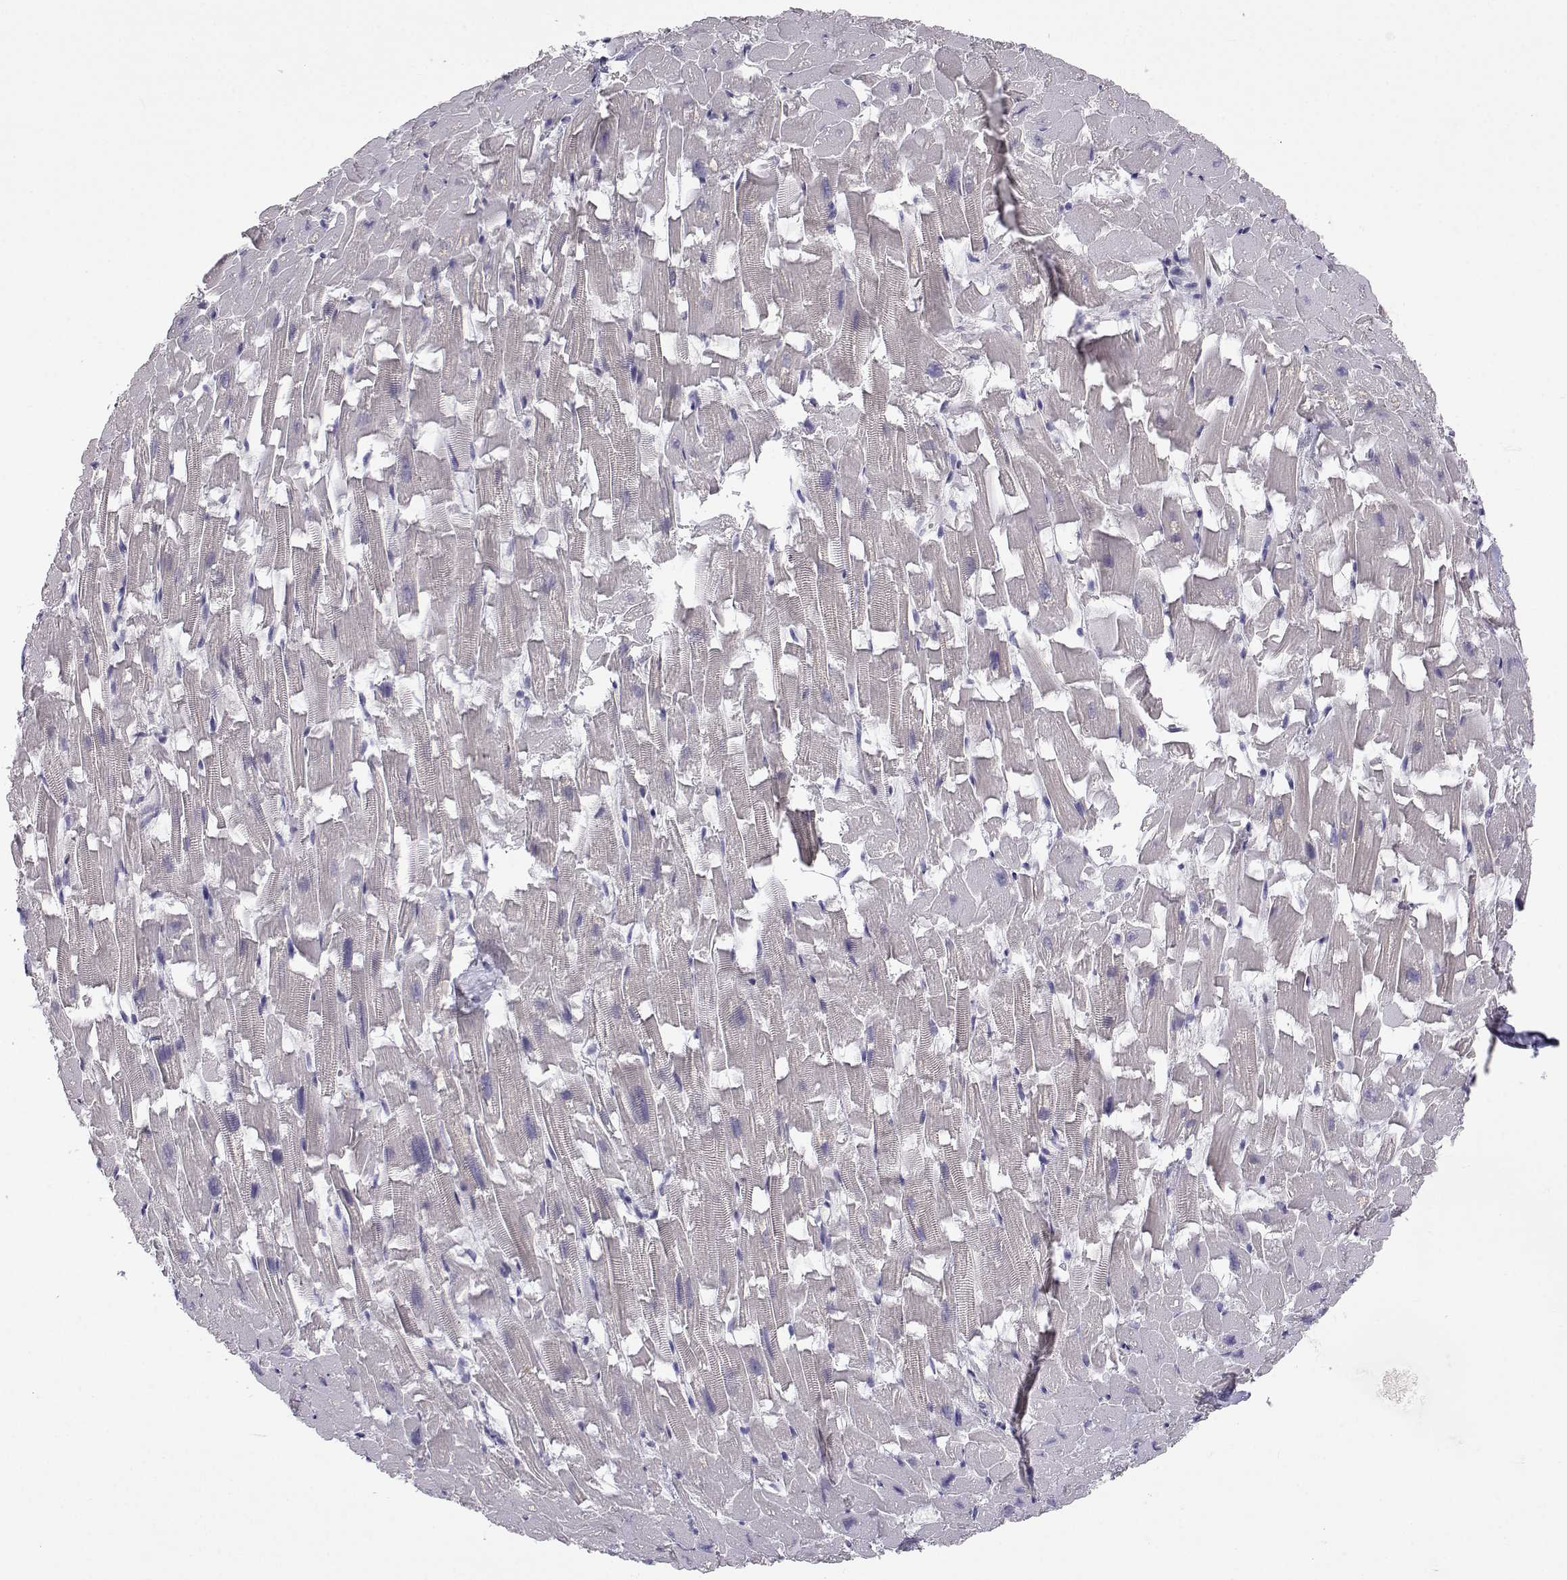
{"staining": {"intensity": "weak", "quantity": "<25%", "location": "nuclear"}, "tissue": "heart muscle", "cell_type": "Cardiomyocytes", "image_type": "normal", "snomed": [{"axis": "morphology", "description": "Normal tissue, NOS"}, {"axis": "topography", "description": "Heart"}], "caption": "The micrograph reveals no staining of cardiomyocytes in unremarkable heart muscle. Brightfield microscopy of immunohistochemistry stained with DAB (brown) and hematoxylin (blue), captured at high magnification.", "gene": "SLC6A3", "patient": {"sex": "female", "age": 64}}